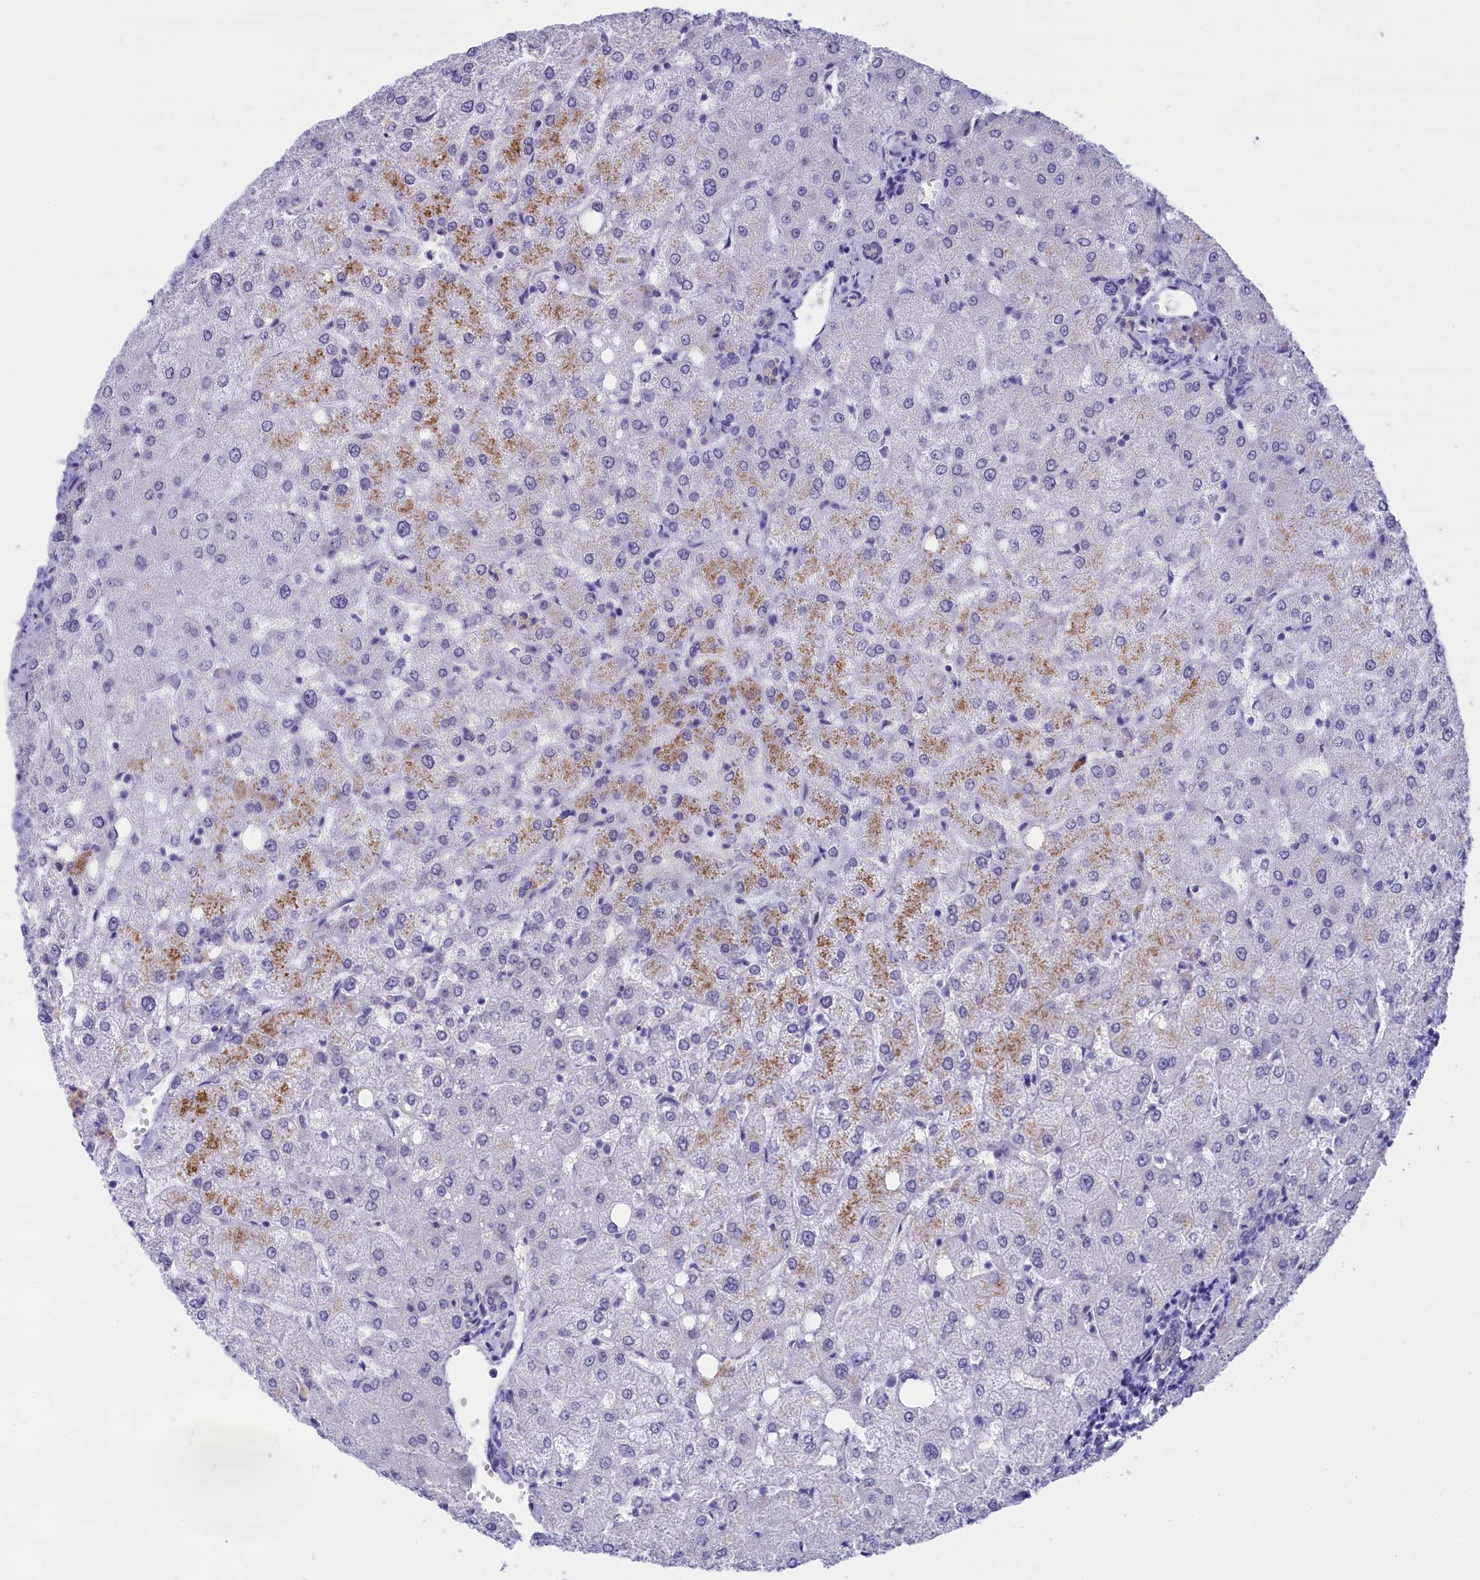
{"staining": {"intensity": "negative", "quantity": "none", "location": "none"}, "tissue": "liver", "cell_type": "Cholangiocytes", "image_type": "normal", "snomed": [{"axis": "morphology", "description": "Normal tissue, NOS"}, {"axis": "topography", "description": "Liver"}], "caption": "The image exhibits no staining of cholangiocytes in benign liver. (Stains: DAB IHC with hematoxylin counter stain, Microscopy: brightfield microscopy at high magnification).", "gene": "TACSTD2", "patient": {"sex": "female", "age": 54}}